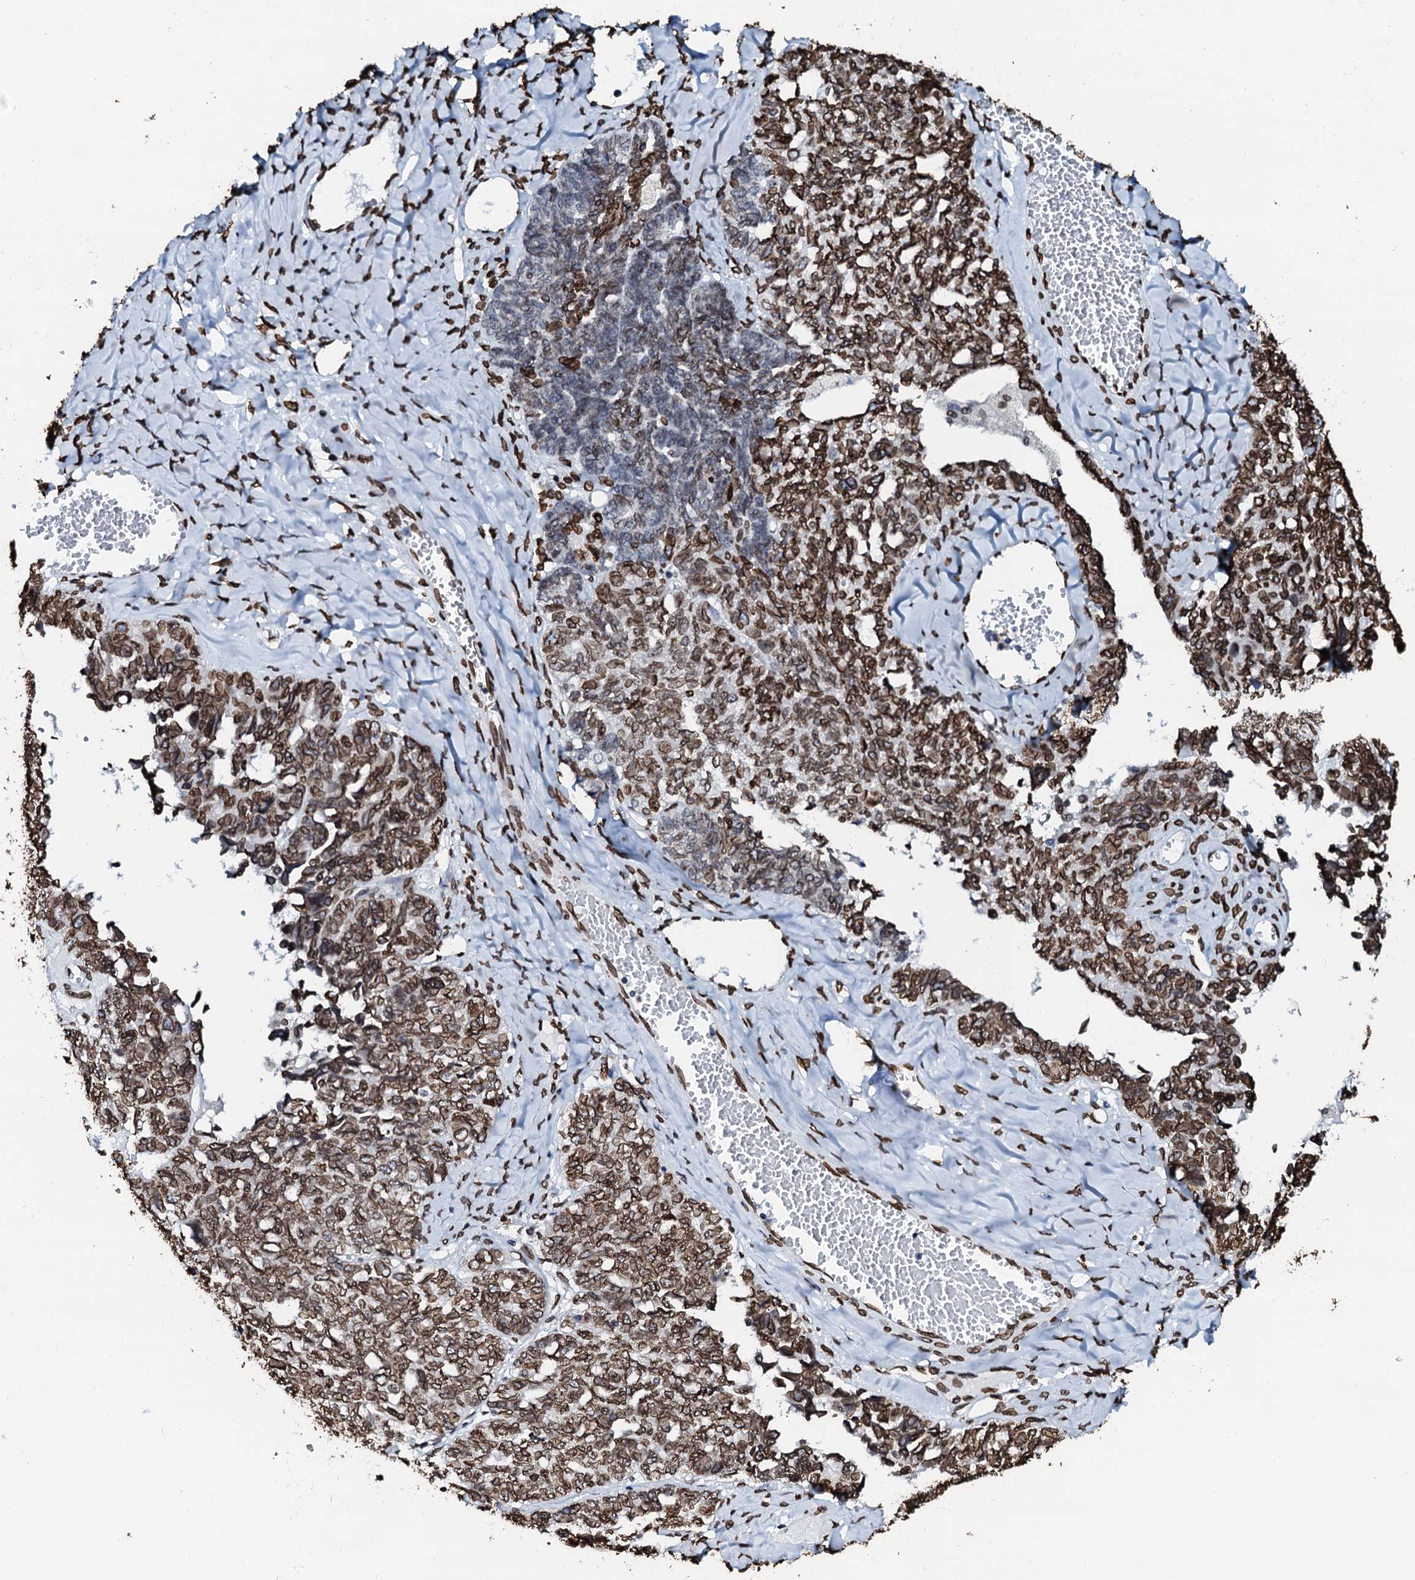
{"staining": {"intensity": "strong", "quantity": ">75%", "location": "nuclear"}, "tissue": "ovarian cancer", "cell_type": "Tumor cells", "image_type": "cancer", "snomed": [{"axis": "morphology", "description": "Cystadenocarcinoma, serous, NOS"}, {"axis": "topography", "description": "Ovary"}], "caption": "Protein staining by immunohistochemistry (IHC) reveals strong nuclear staining in about >75% of tumor cells in serous cystadenocarcinoma (ovarian).", "gene": "KATNAL2", "patient": {"sex": "female", "age": 79}}